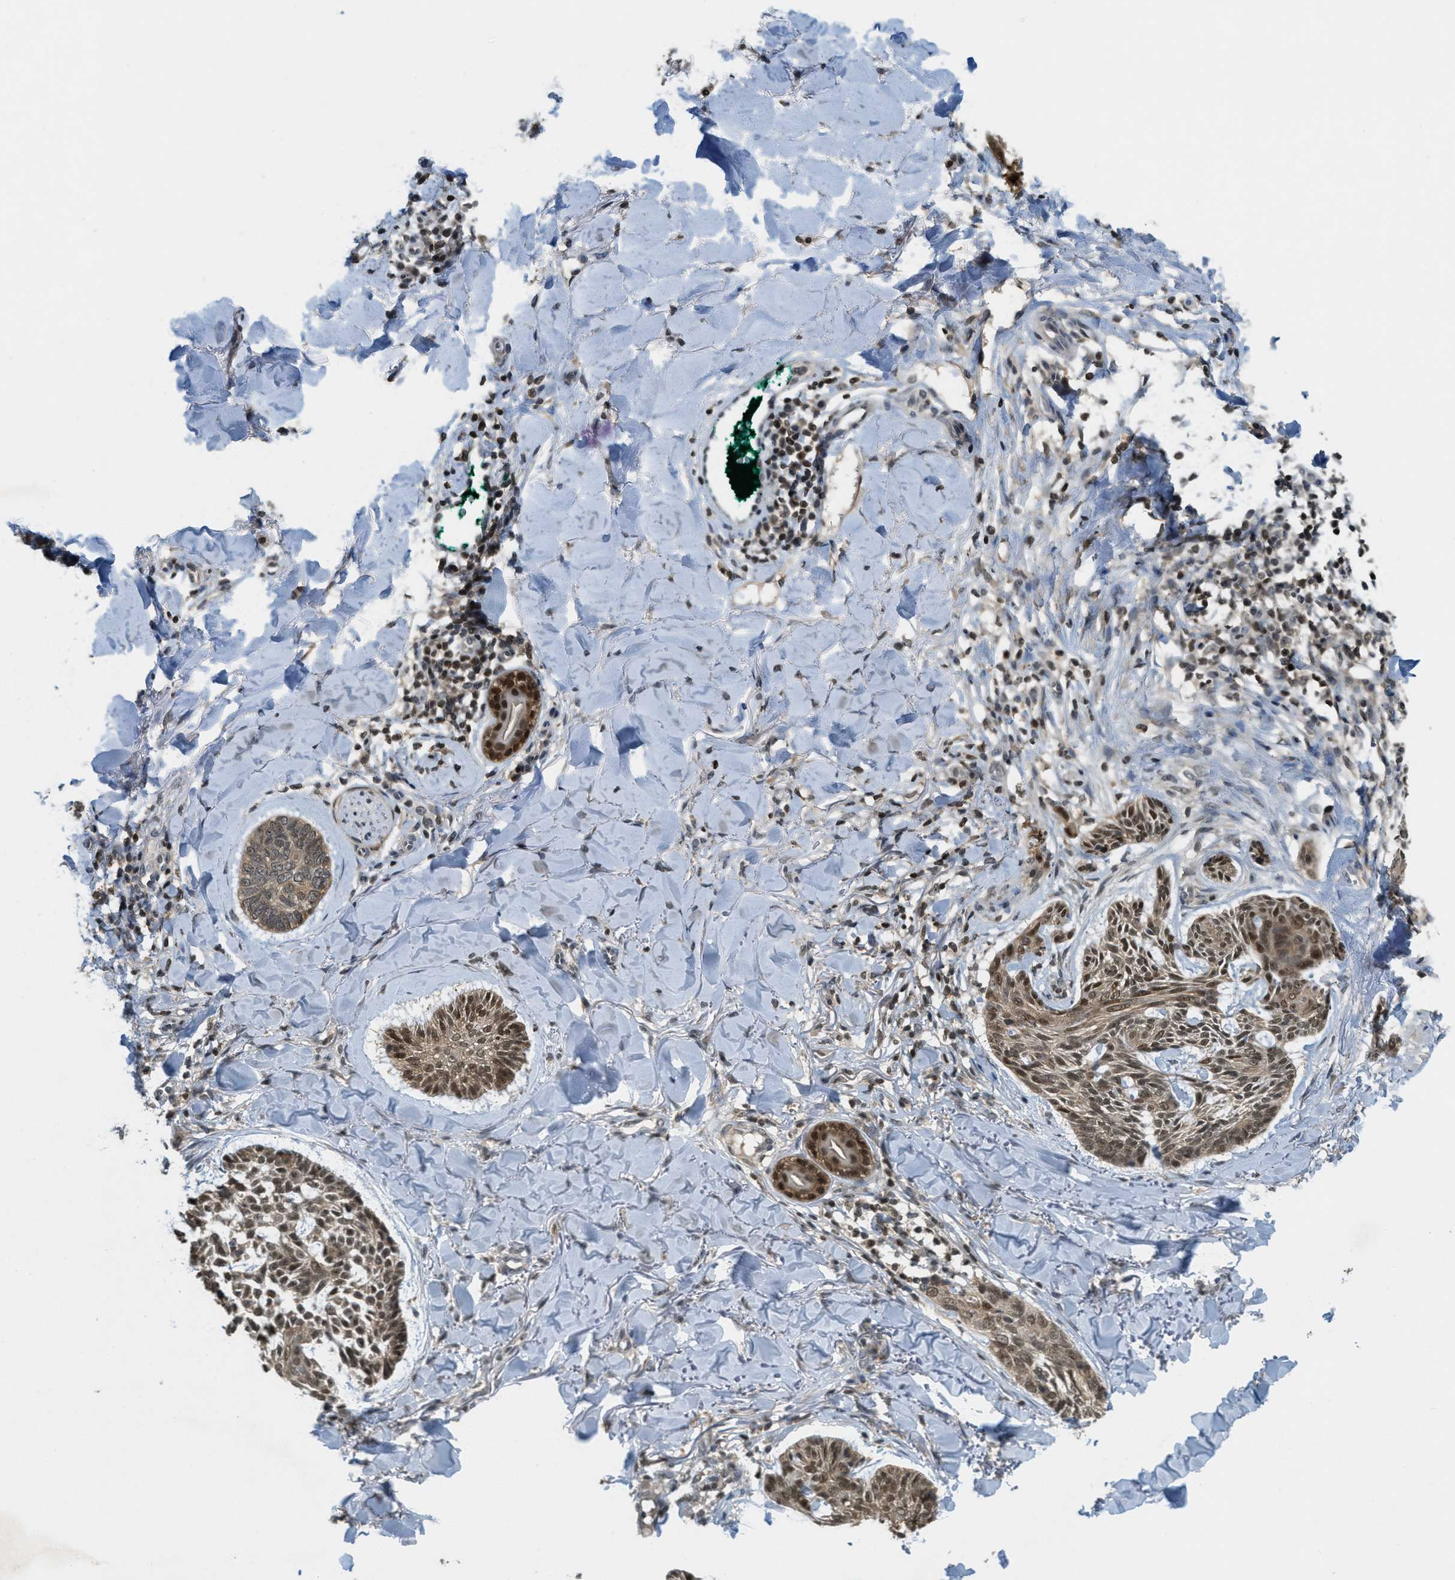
{"staining": {"intensity": "strong", "quantity": ">75%", "location": "cytoplasmic/membranous,nuclear"}, "tissue": "skin cancer", "cell_type": "Tumor cells", "image_type": "cancer", "snomed": [{"axis": "morphology", "description": "Basal cell carcinoma"}, {"axis": "topography", "description": "Skin"}], "caption": "The image exhibits a brown stain indicating the presence of a protein in the cytoplasmic/membranous and nuclear of tumor cells in skin cancer.", "gene": "DNAJB1", "patient": {"sex": "male", "age": 43}}